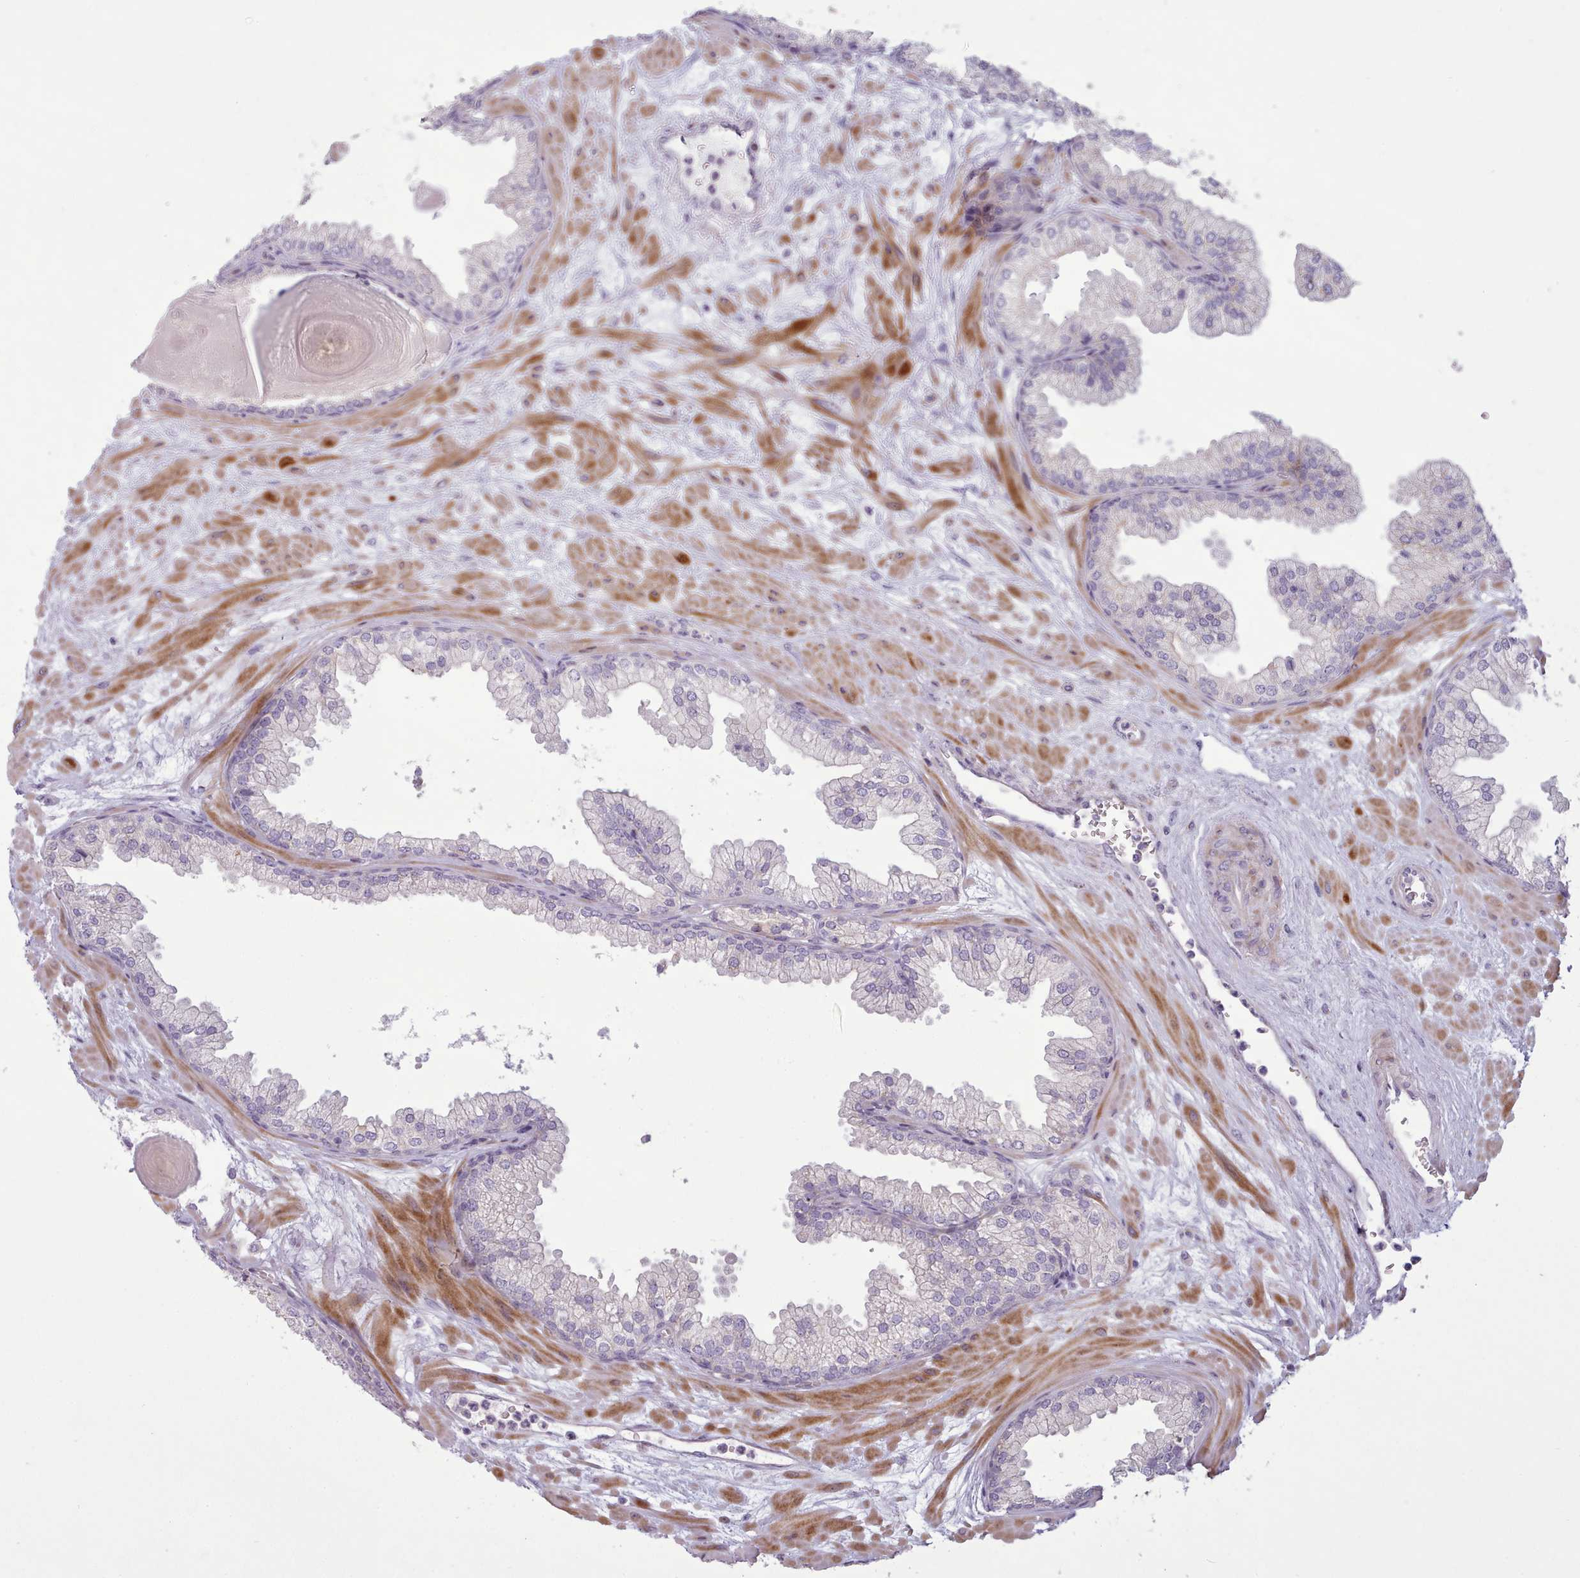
{"staining": {"intensity": "weak", "quantity": "<25%", "location": "cytoplasmic/membranous"}, "tissue": "prostate", "cell_type": "Glandular cells", "image_type": "normal", "snomed": [{"axis": "morphology", "description": "Normal tissue, NOS"}, {"axis": "topography", "description": "Prostate"}], "caption": "DAB immunohistochemical staining of unremarkable human prostate shows no significant positivity in glandular cells. (Immunohistochemistry (ihc), brightfield microscopy, high magnification).", "gene": "PPP3R1", "patient": {"sex": "male", "age": 61}}